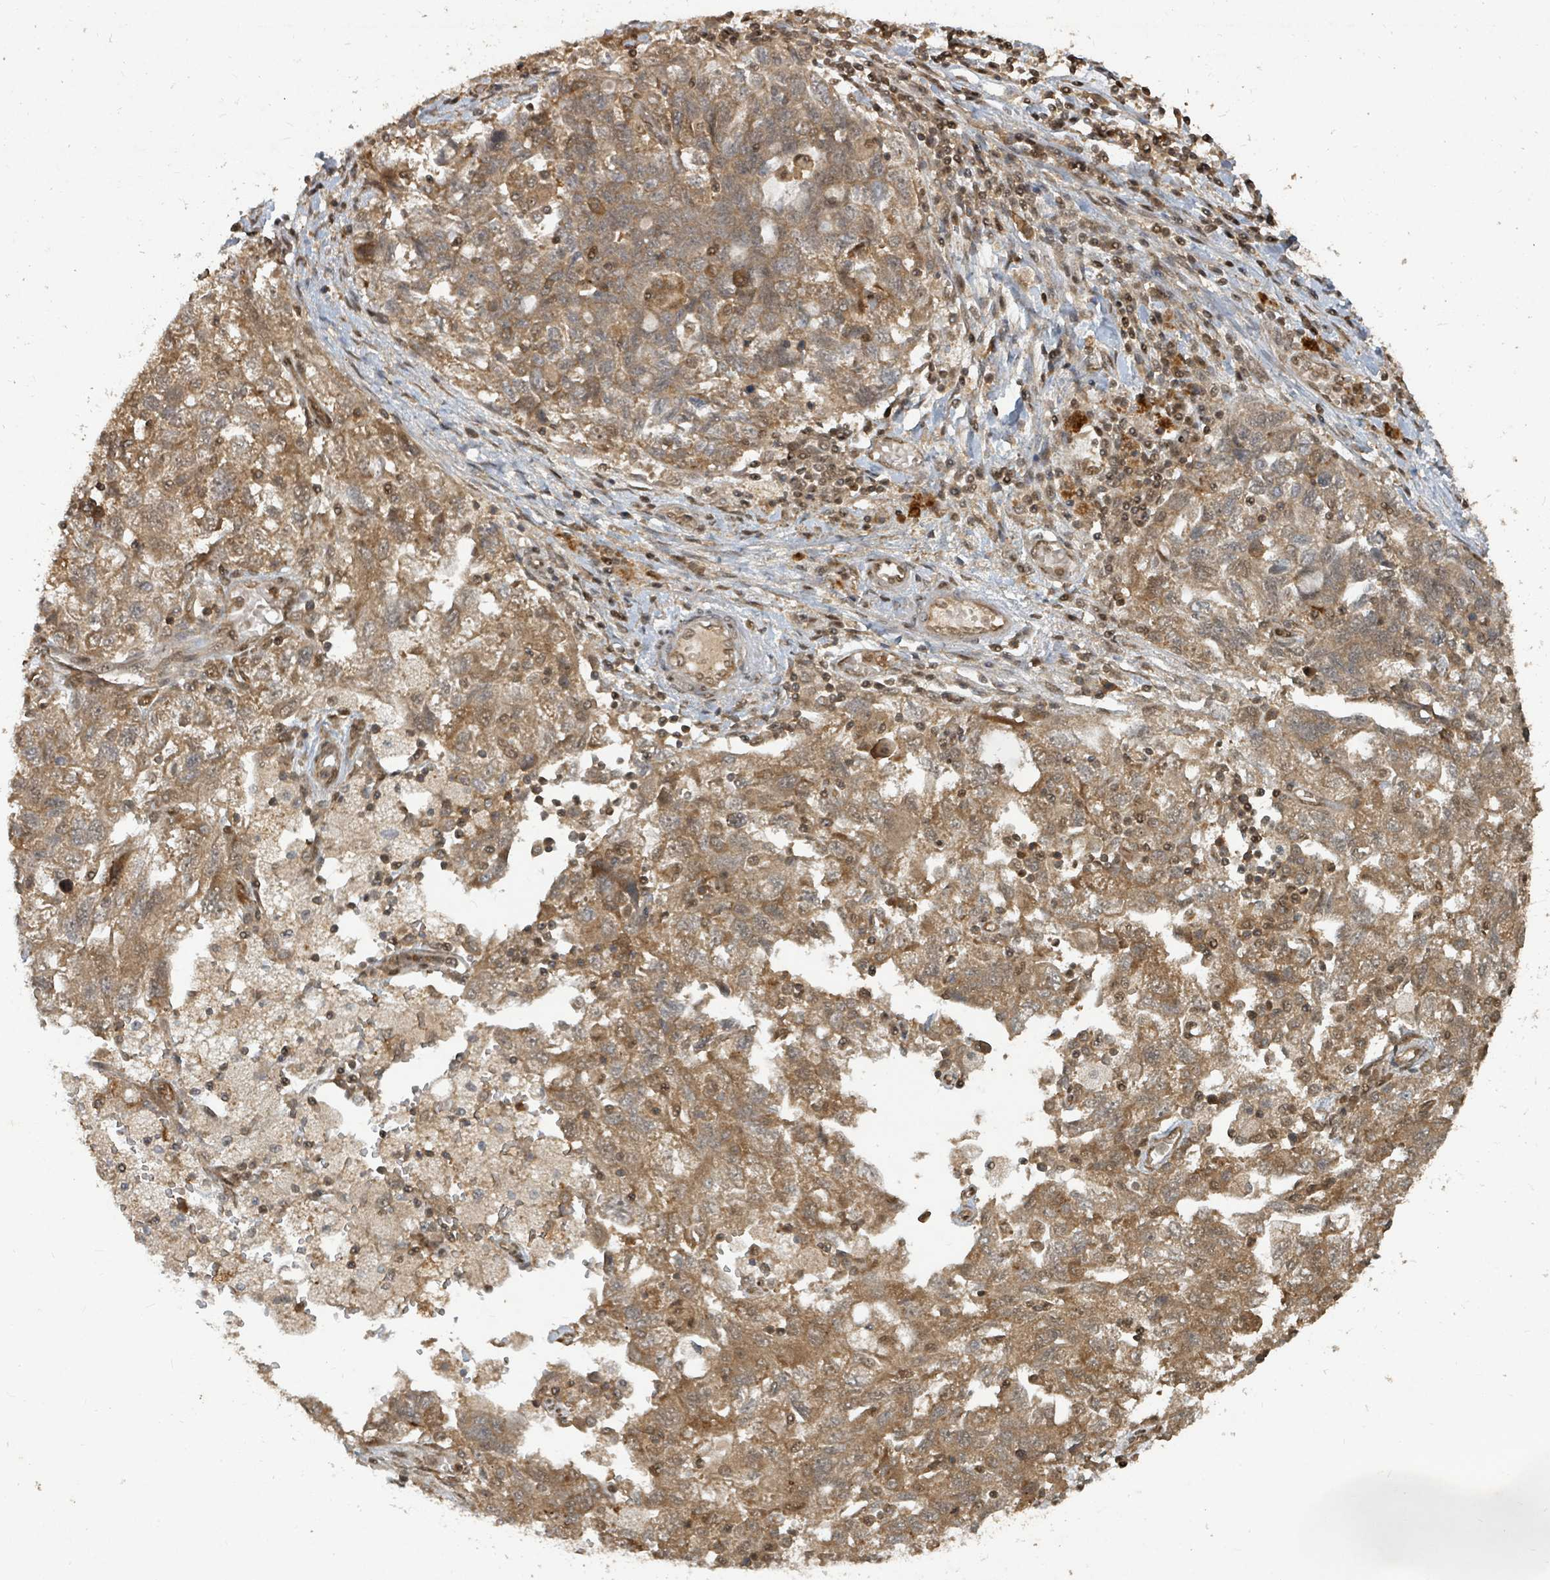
{"staining": {"intensity": "moderate", "quantity": ">75%", "location": "cytoplasmic/membranous,nuclear"}, "tissue": "ovarian cancer", "cell_type": "Tumor cells", "image_type": "cancer", "snomed": [{"axis": "morphology", "description": "Carcinoma, NOS"}, {"axis": "morphology", "description": "Cystadenocarcinoma, serous, NOS"}, {"axis": "topography", "description": "Ovary"}], "caption": "Moderate cytoplasmic/membranous and nuclear positivity for a protein is appreciated in about >75% of tumor cells of ovarian cancer (carcinoma) using immunohistochemistry.", "gene": "KDM4E", "patient": {"sex": "female", "age": 69}}